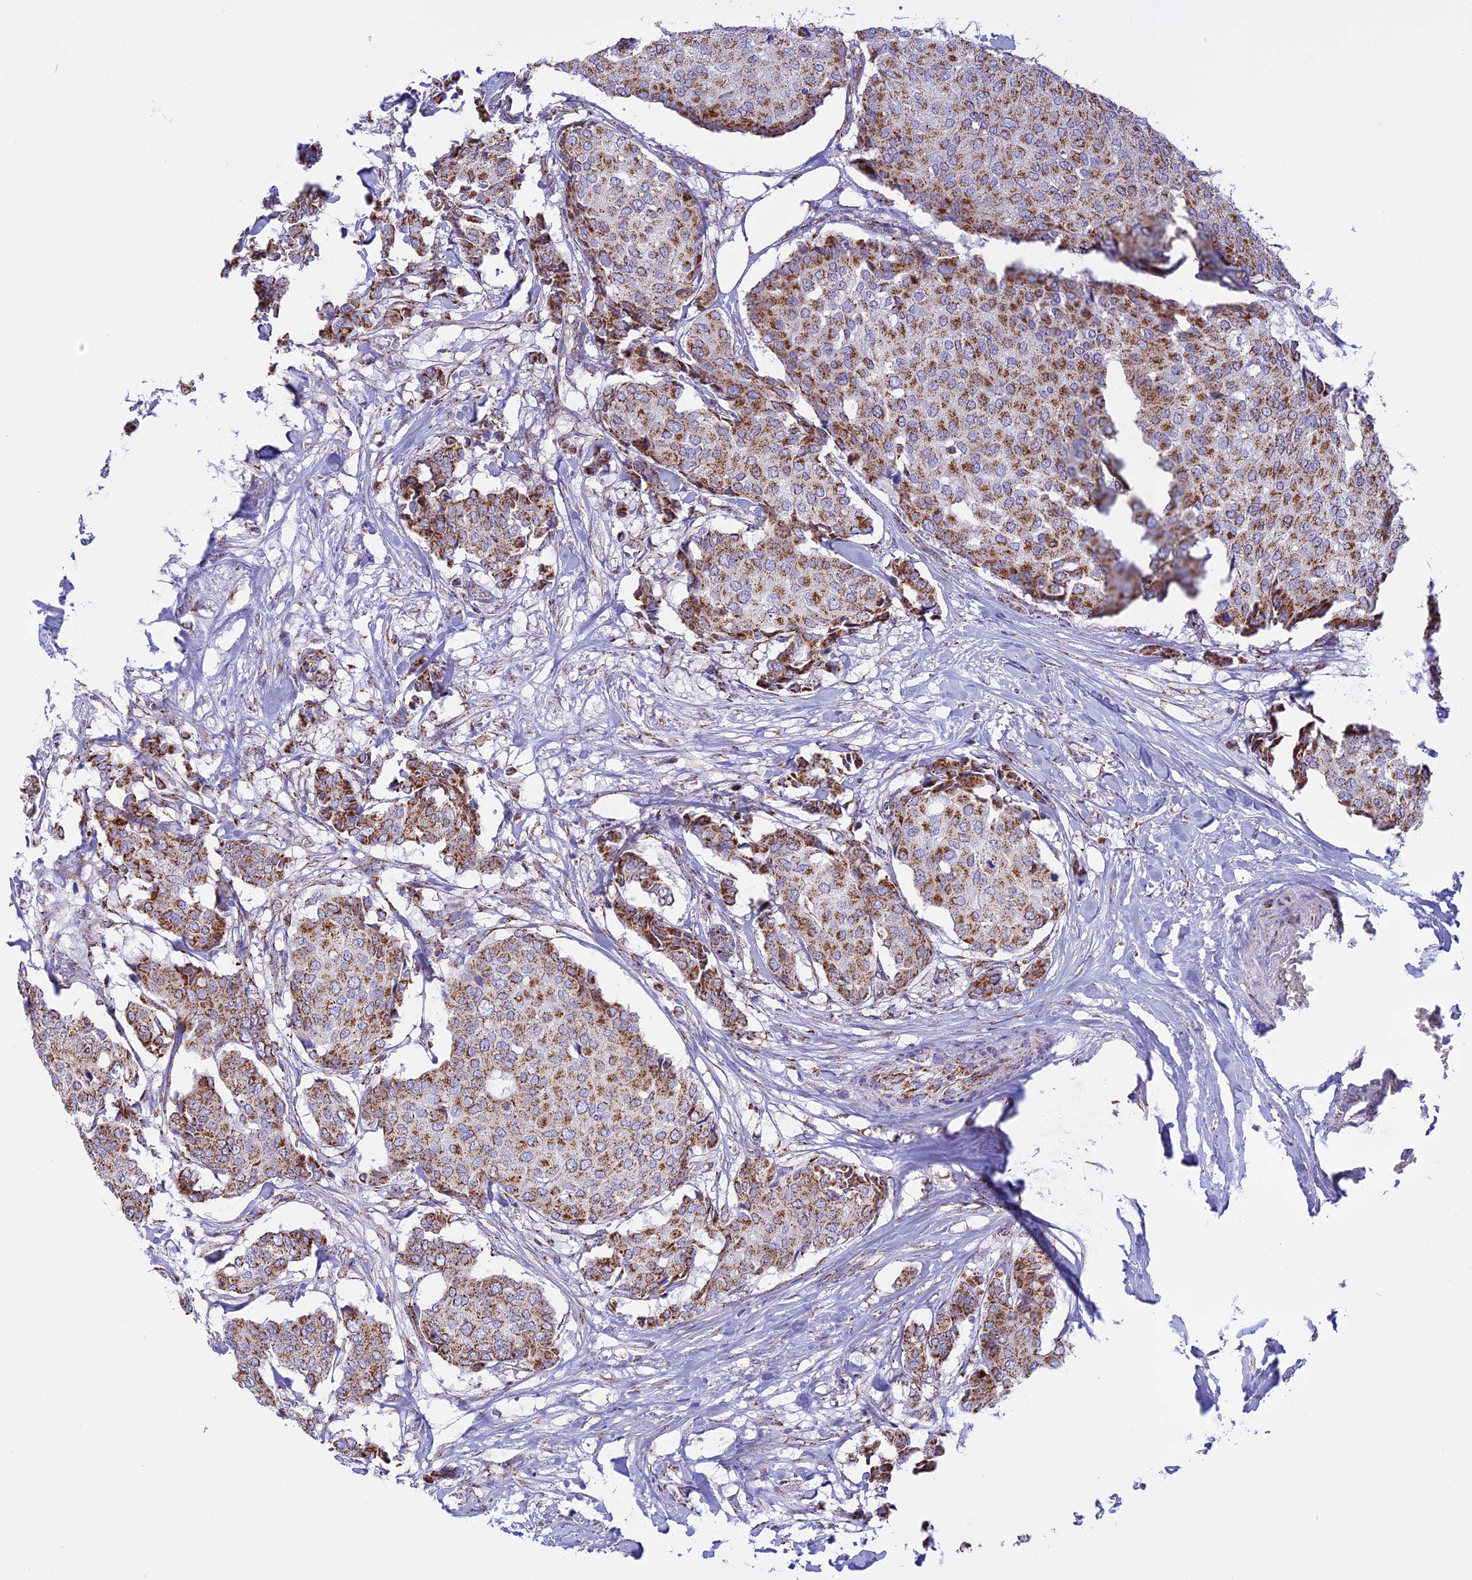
{"staining": {"intensity": "moderate", "quantity": ">75%", "location": "cytoplasmic/membranous"}, "tissue": "breast cancer", "cell_type": "Tumor cells", "image_type": "cancer", "snomed": [{"axis": "morphology", "description": "Duct carcinoma"}, {"axis": "topography", "description": "Breast"}], "caption": "Immunohistochemical staining of breast cancer (infiltrating ductal carcinoma) reveals medium levels of moderate cytoplasmic/membranous expression in approximately >75% of tumor cells.", "gene": "KCNG1", "patient": {"sex": "female", "age": 75}}